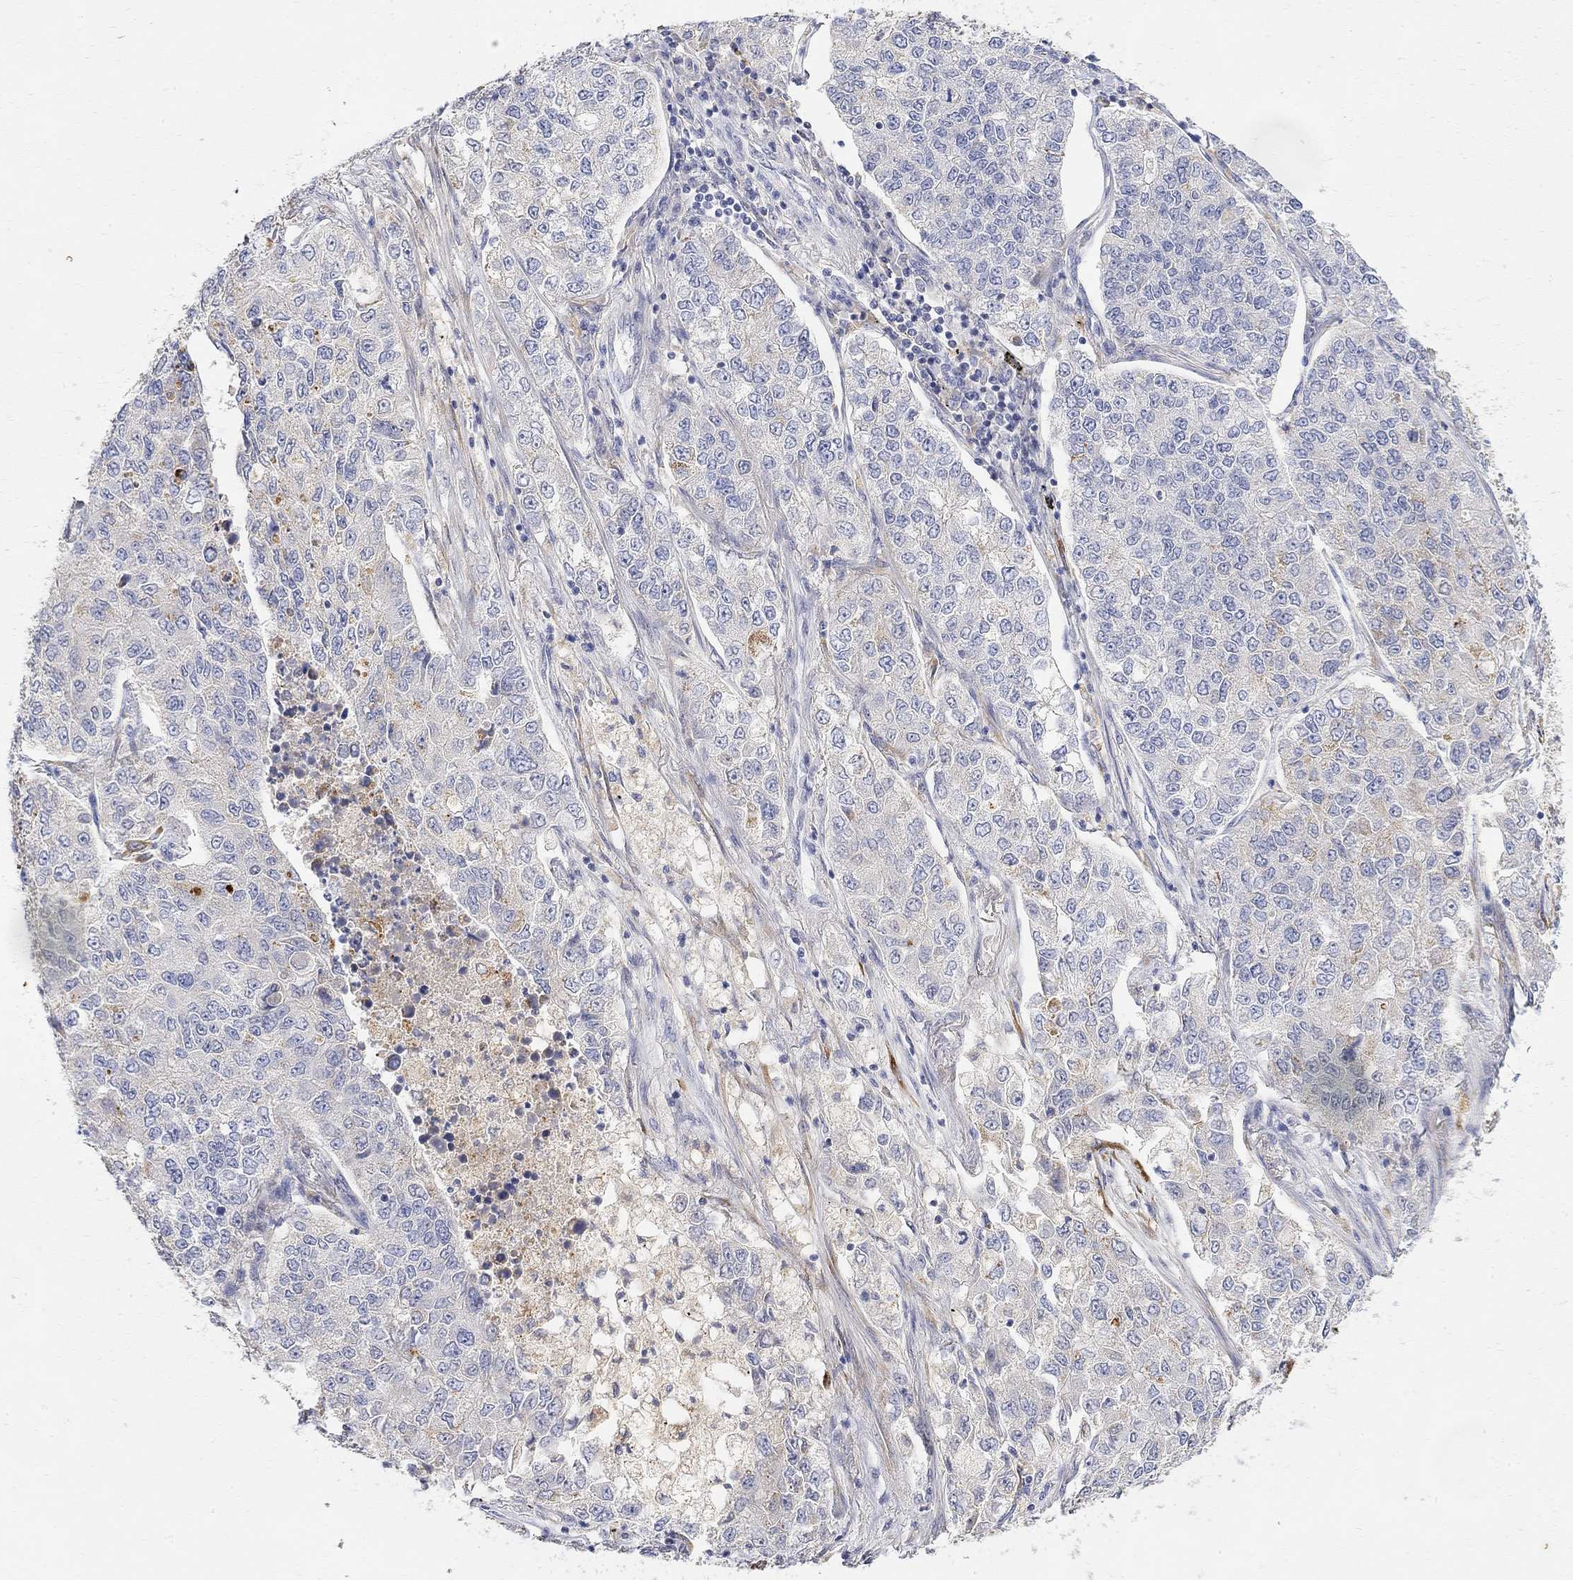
{"staining": {"intensity": "negative", "quantity": "none", "location": "none"}, "tissue": "lung cancer", "cell_type": "Tumor cells", "image_type": "cancer", "snomed": [{"axis": "morphology", "description": "Adenocarcinoma, NOS"}, {"axis": "topography", "description": "Lung"}], "caption": "The immunohistochemistry photomicrograph has no significant positivity in tumor cells of lung cancer tissue.", "gene": "FNDC5", "patient": {"sex": "male", "age": 49}}